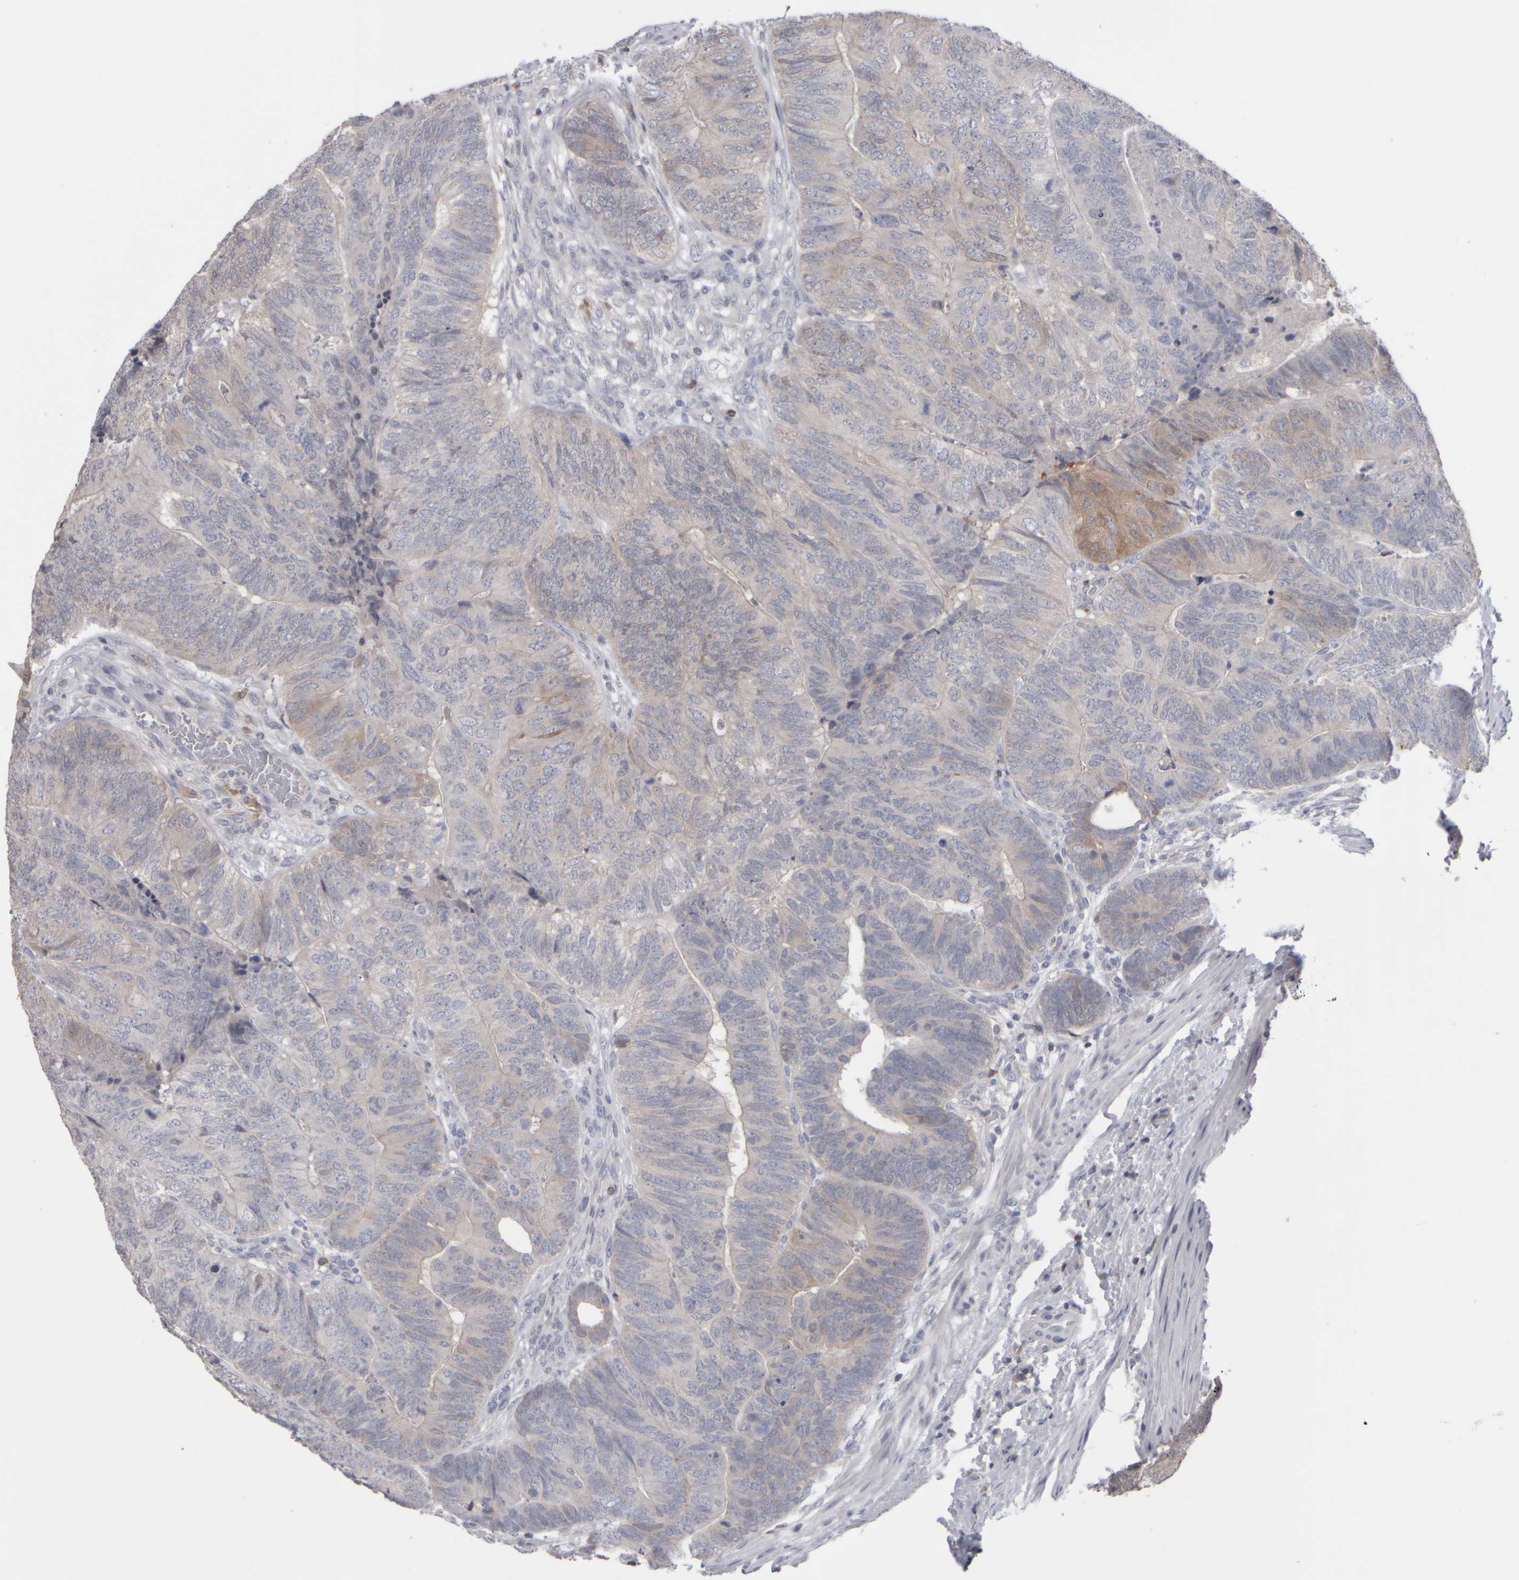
{"staining": {"intensity": "negative", "quantity": "none", "location": "none"}, "tissue": "colorectal cancer", "cell_type": "Tumor cells", "image_type": "cancer", "snomed": [{"axis": "morphology", "description": "Adenocarcinoma, NOS"}, {"axis": "topography", "description": "Colon"}], "caption": "Protein analysis of colorectal cancer demonstrates no significant expression in tumor cells.", "gene": "EPHX2", "patient": {"sex": "female", "age": 67}}